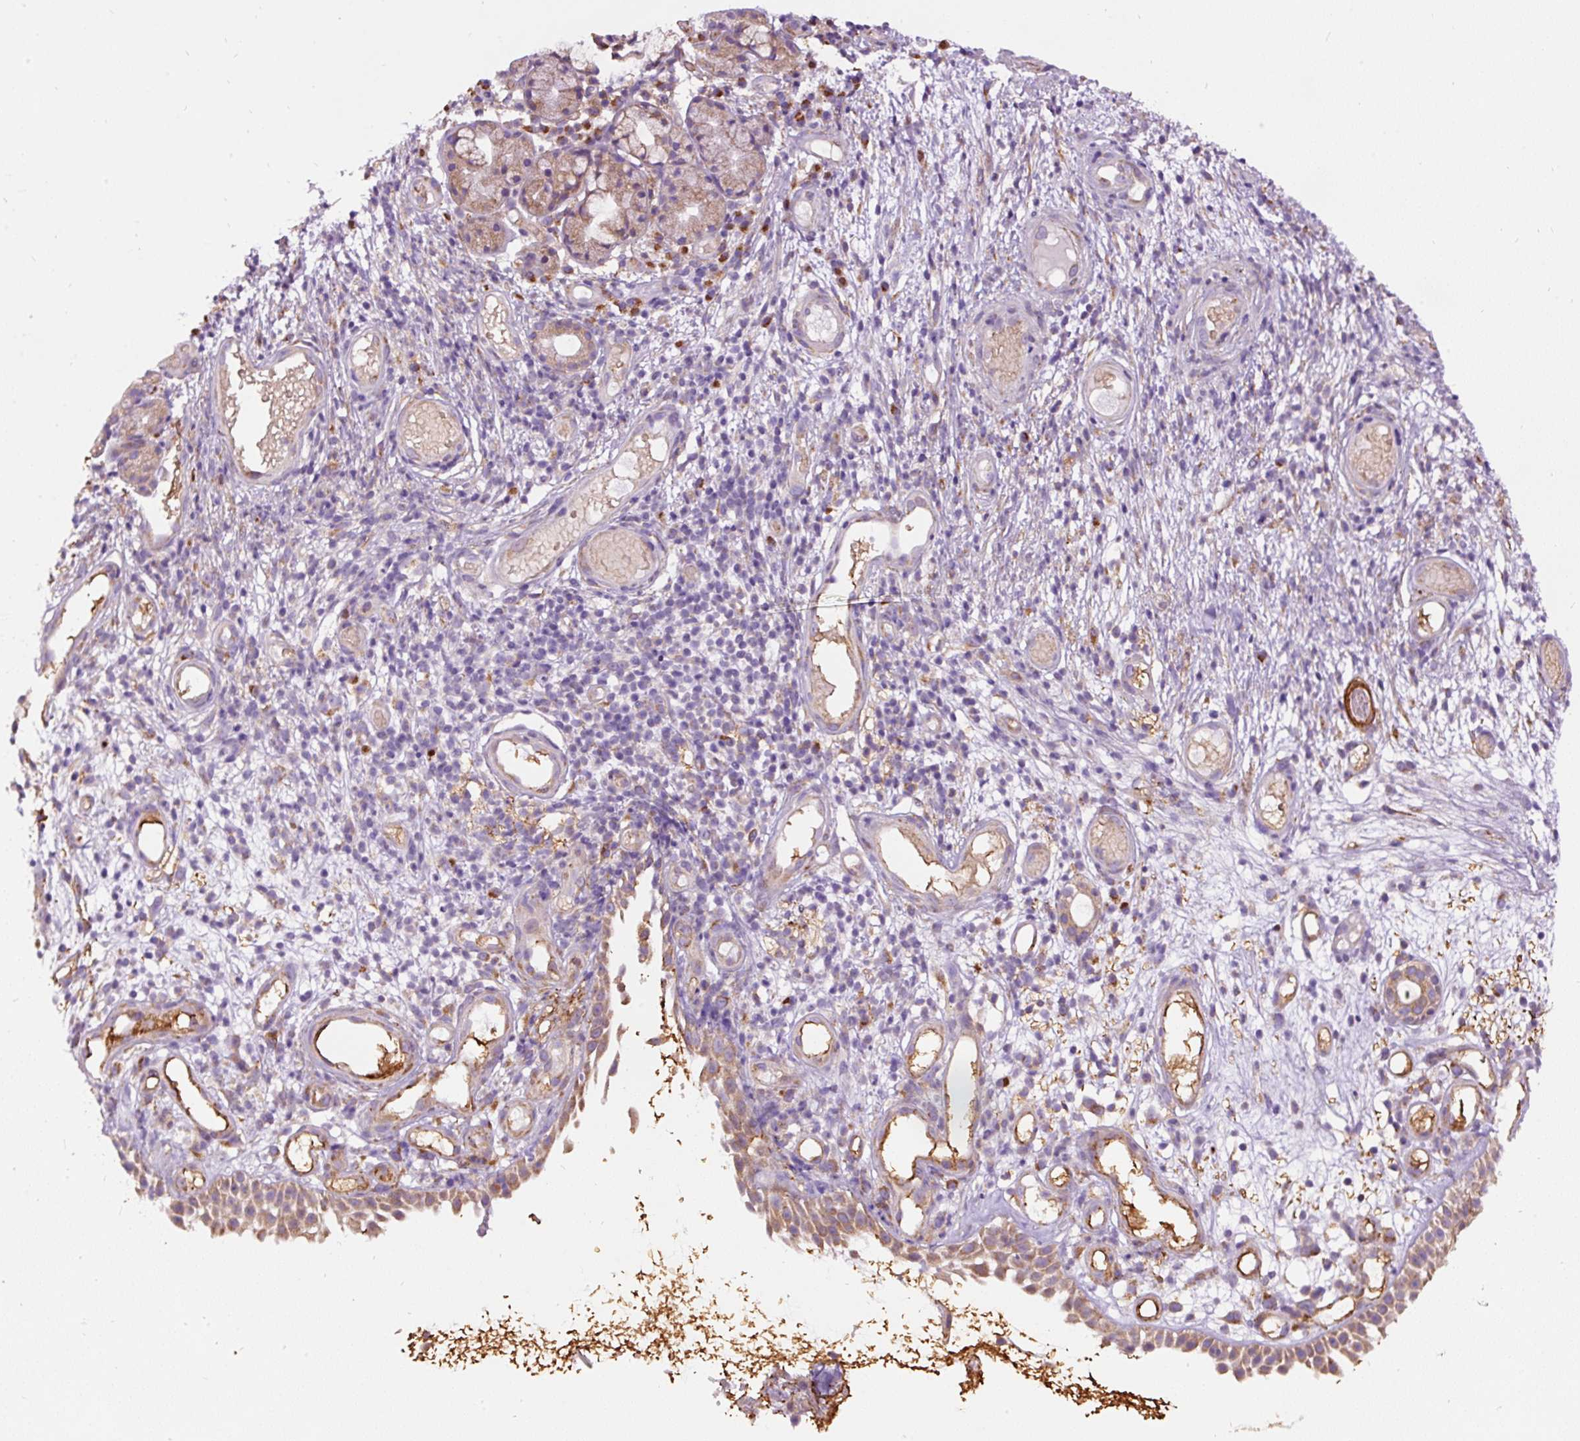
{"staining": {"intensity": "moderate", "quantity": ">75%", "location": "cytoplasmic/membranous"}, "tissue": "nasopharynx", "cell_type": "Respiratory epithelial cells", "image_type": "normal", "snomed": [{"axis": "morphology", "description": "Normal tissue, NOS"}, {"axis": "morphology", "description": "Inflammation, NOS"}, {"axis": "topography", "description": "Nasopharynx"}], "caption": "Unremarkable nasopharynx was stained to show a protein in brown. There is medium levels of moderate cytoplasmic/membranous staining in about >75% of respiratory epithelial cells.", "gene": "PRRC2A", "patient": {"sex": "male", "age": 54}}